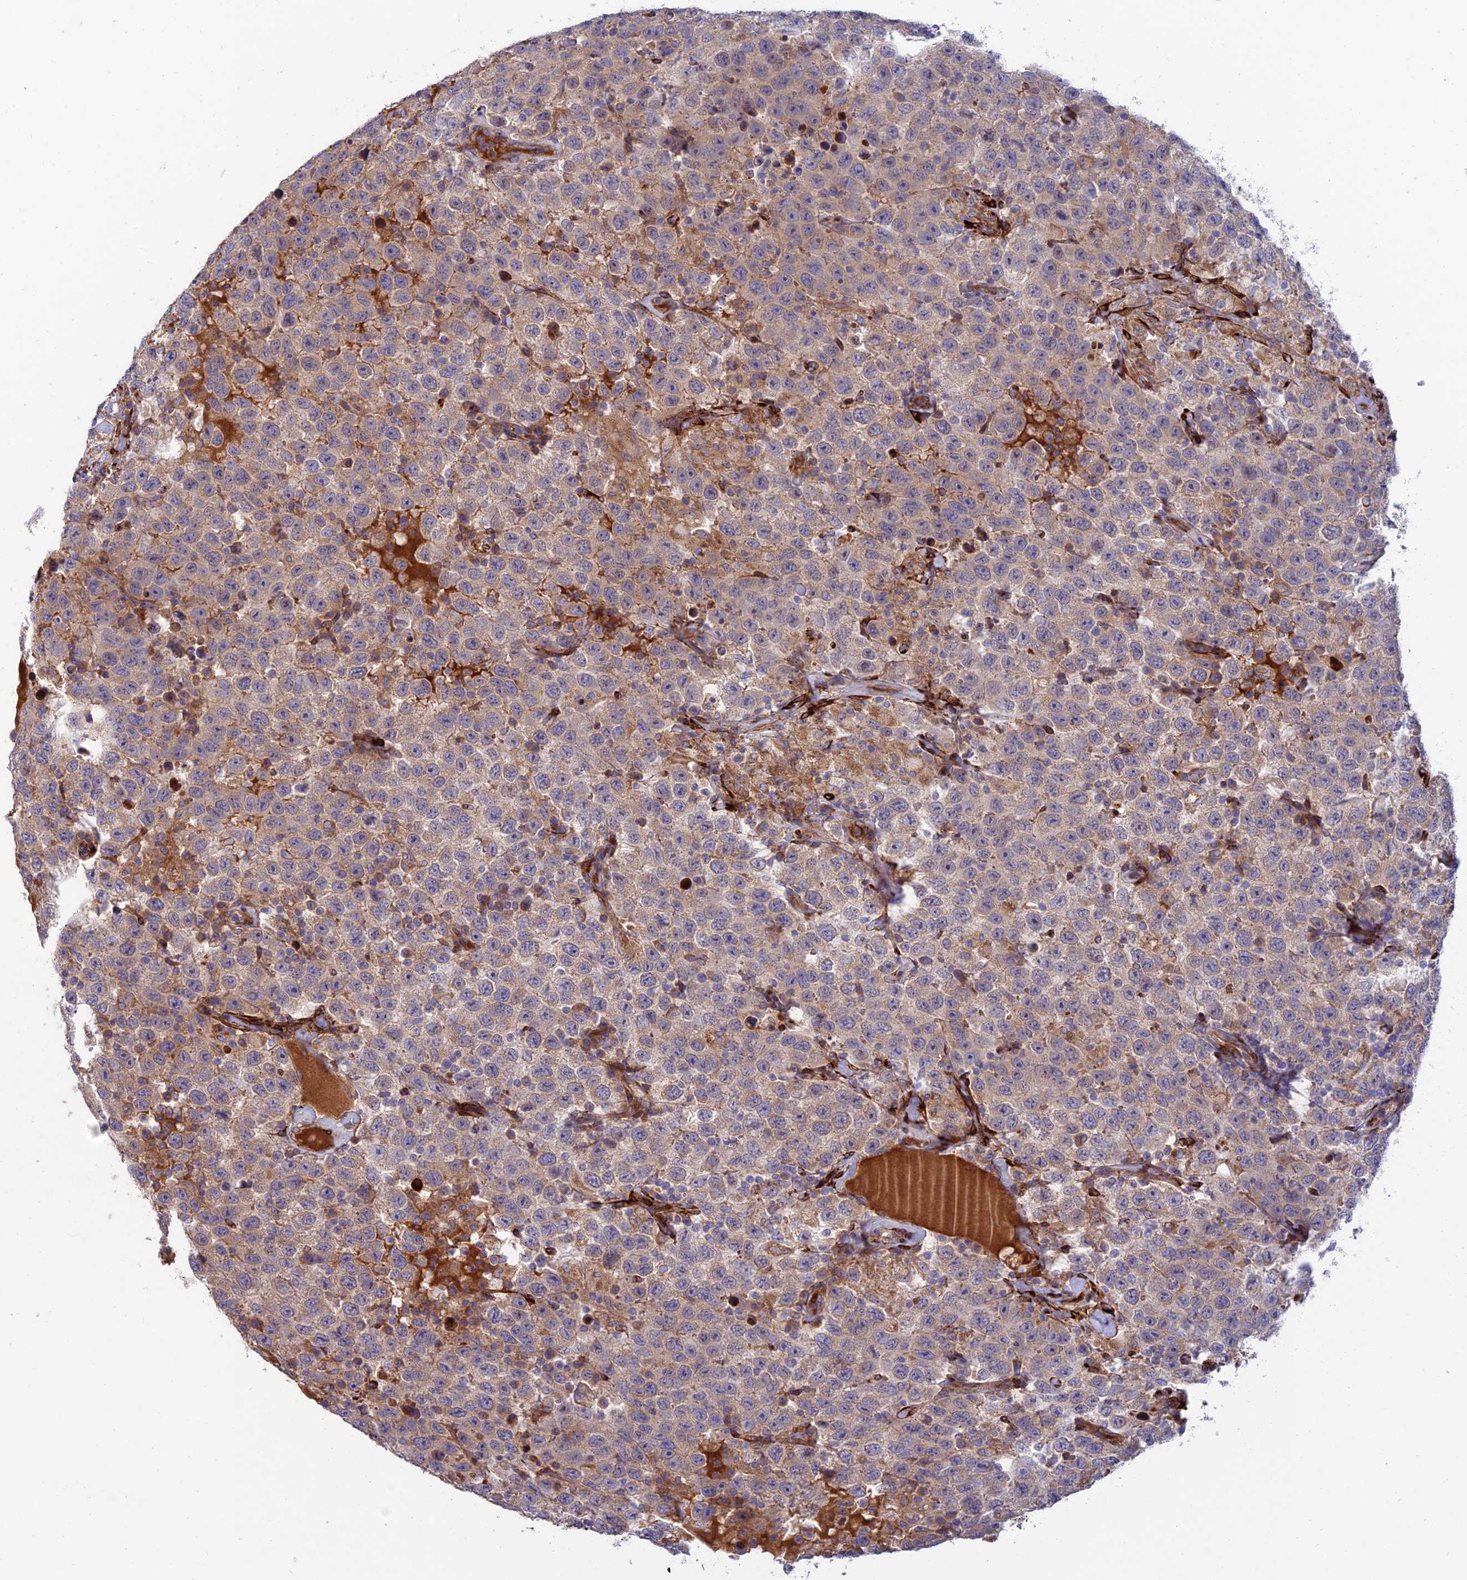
{"staining": {"intensity": "weak", "quantity": ">75%", "location": "cytoplasmic/membranous"}, "tissue": "testis cancer", "cell_type": "Tumor cells", "image_type": "cancer", "snomed": [{"axis": "morphology", "description": "Seminoma, NOS"}, {"axis": "topography", "description": "Testis"}], "caption": "Tumor cells reveal low levels of weak cytoplasmic/membranous staining in about >75% of cells in testis seminoma.", "gene": "RCN3", "patient": {"sex": "male", "age": 41}}